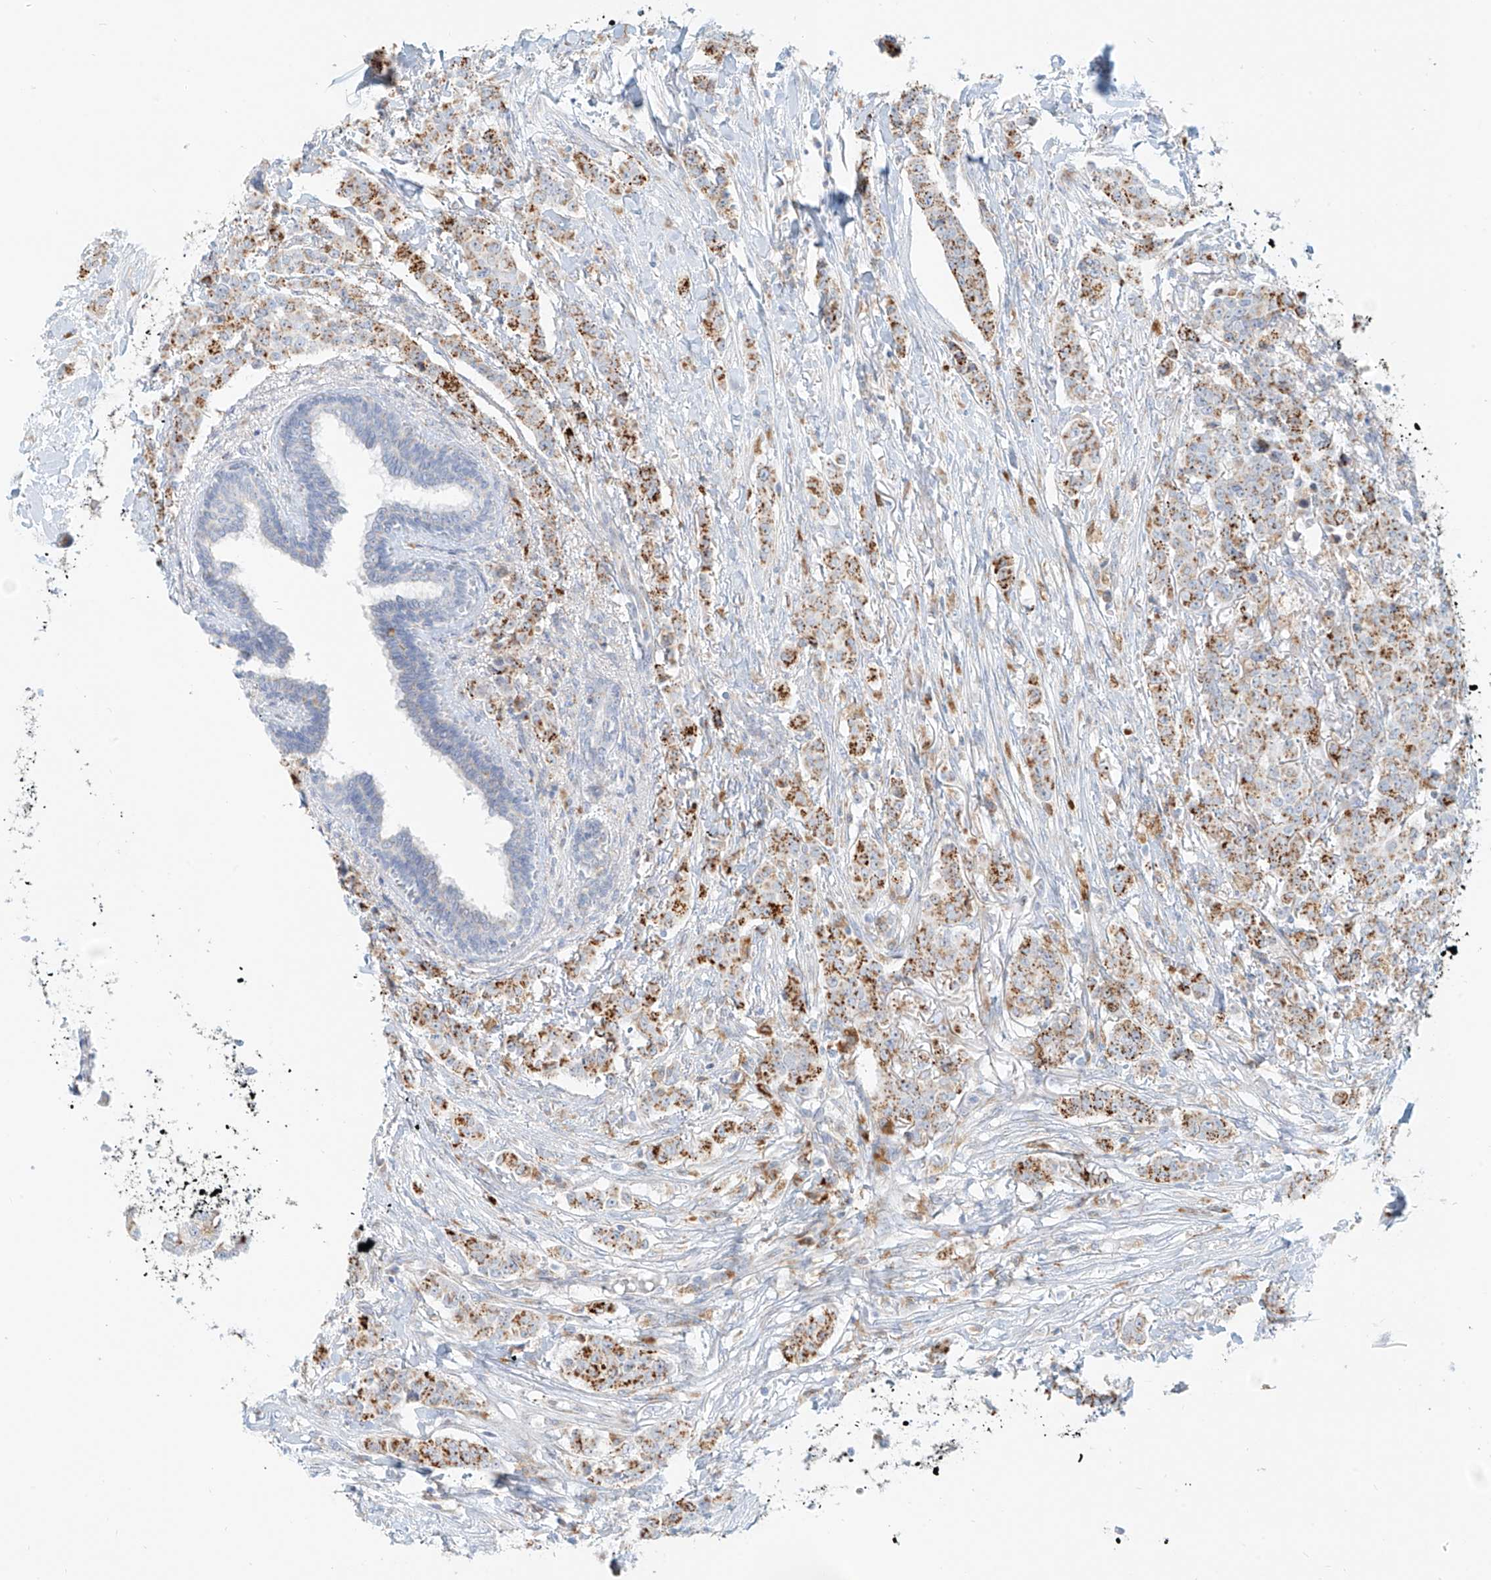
{"staining": {"intensity": "moderate", "quantity": ">75%", "location": "cytoplasmic/membranous"}, "tissue": "breast cancer", "cell_type": "Tumor cells", "image_type": "cancer", "snomed": [{"axis": "morphology", "description": "Duct carcinoma"}, {"axis": "topography", "description": "Breast"}], "caption": "Breast cancer (intraductal carcinoma) stained with a protein marker reveals moderate staining in tumor cells.", "gene": "SLC35F6", "patient": {"sex": "female", "age": 40}}